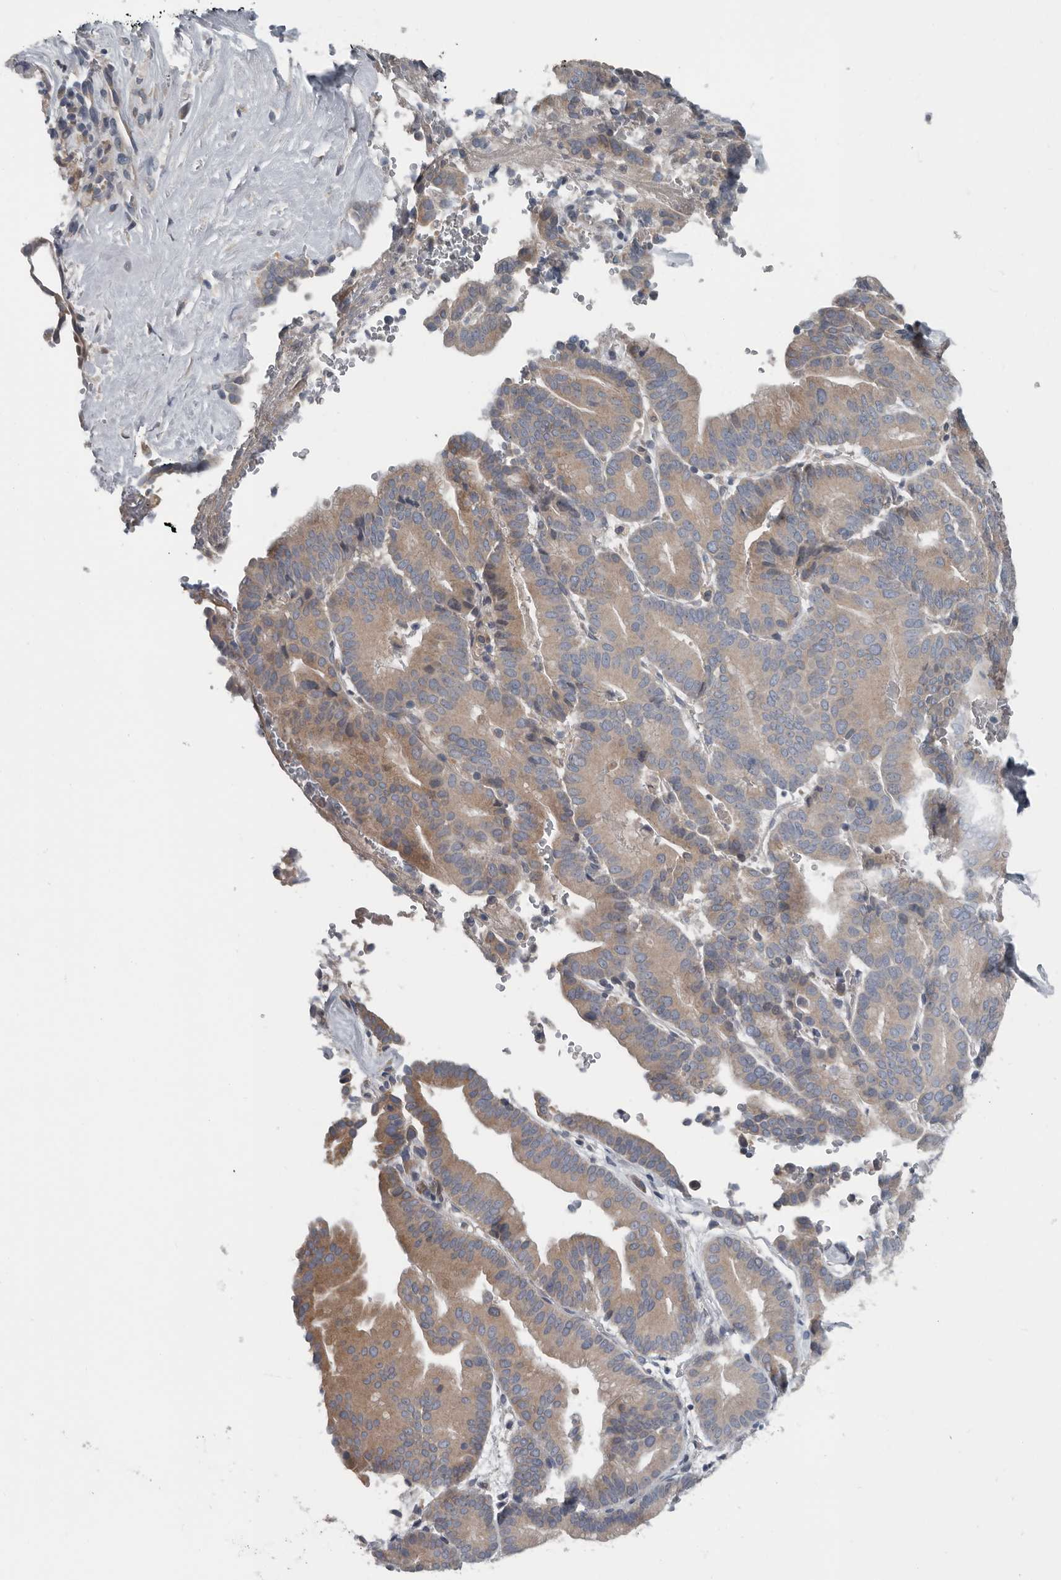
{"staining": {"intensity": "moderate", "quantity": "<25%", "location": "cytoplasmic/membranous"}, "tissue": "liver cancer", "cell_type": "Tumor cells", "image_type": "cancer", "snomed": [{"axis": "morphology", "description": "Cholangiocarcinoma"}, {"axis": "topography", "description": "Liver"}], "caption": "A low amount of moderate cytoplasmic/membranous positivity is identified in about <25% of tumor cells in liver cancer (cholangiocarcinoma) tissue.", "gene": "TMEM199", "patient": {"sex": "female", "age": 75}}